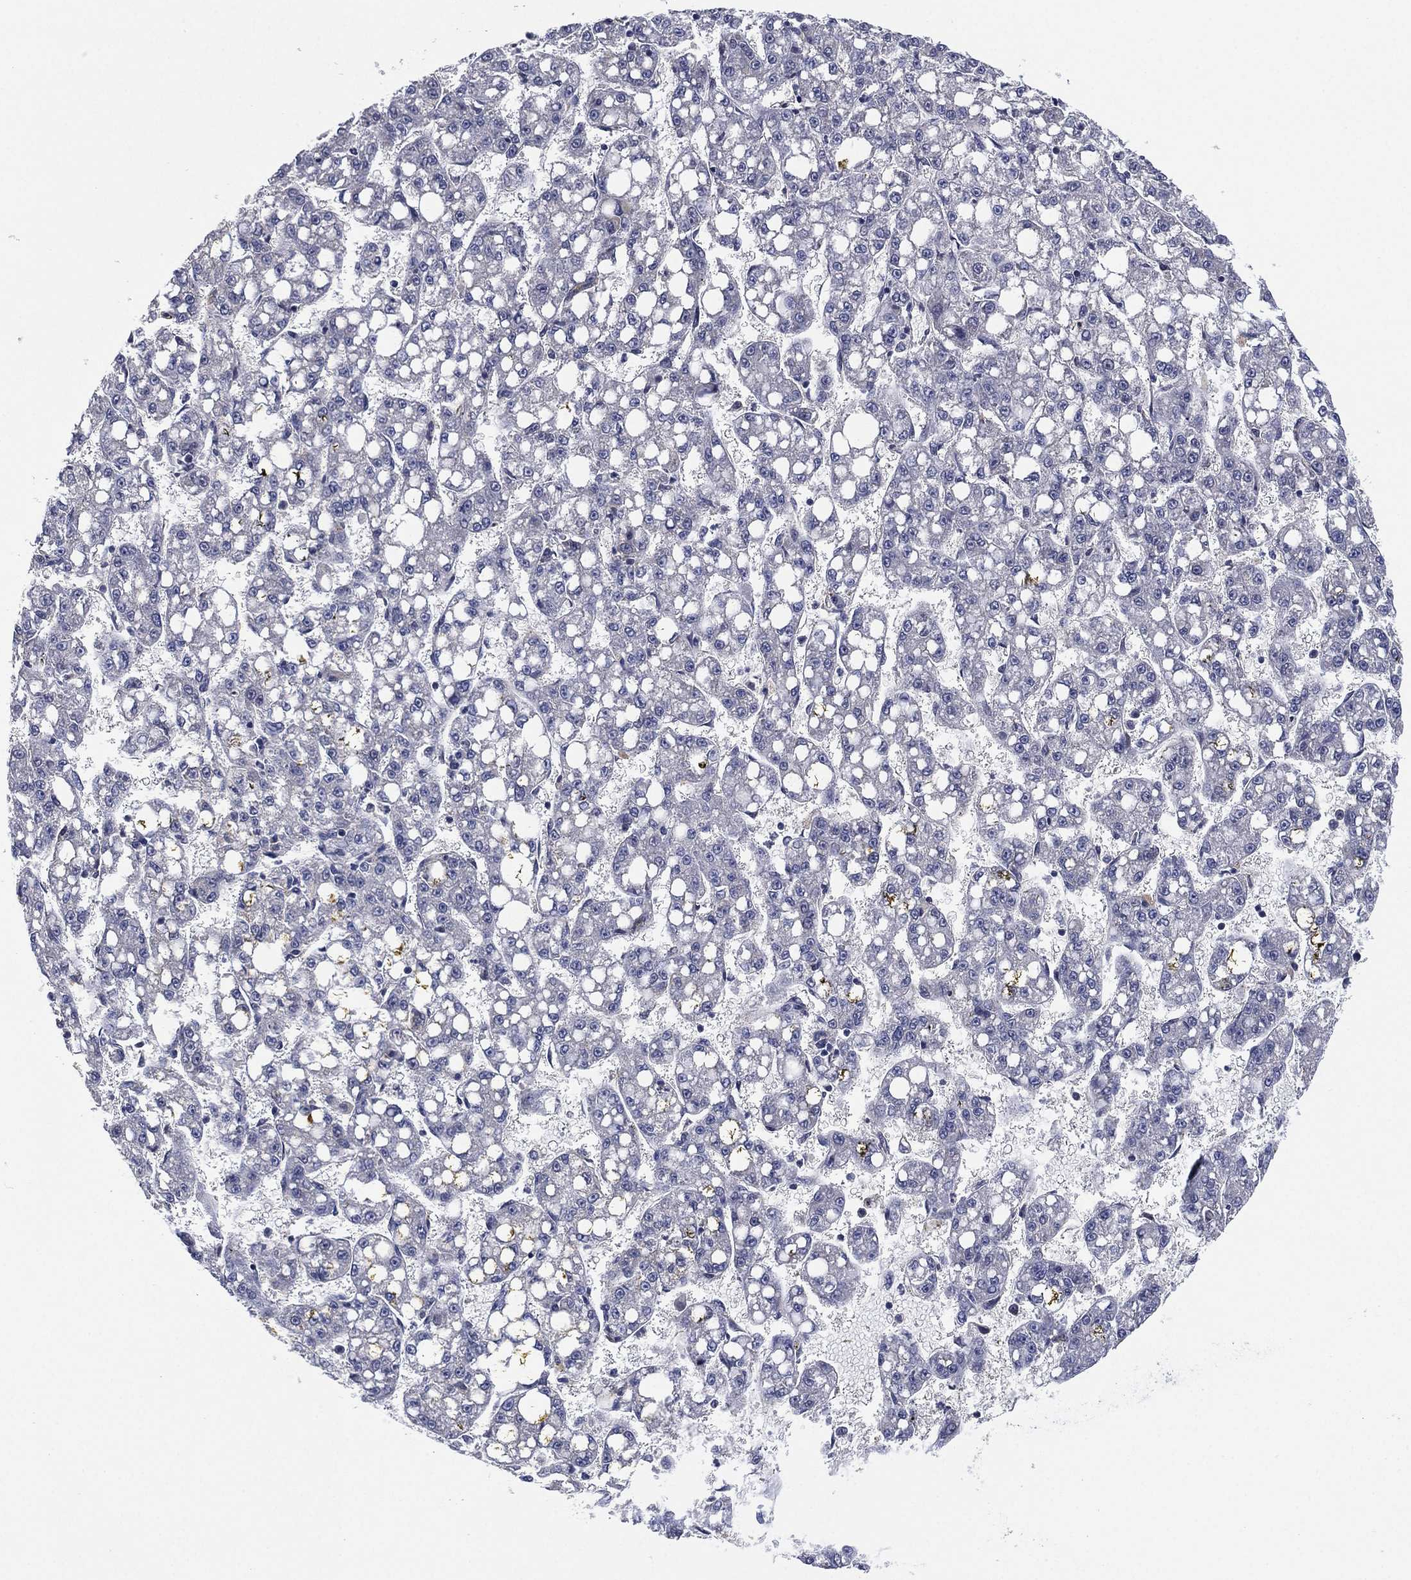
{"staining": {"intensity": "negative", "quantity": "none", "location": "none"}, "tissue": "liver cancer", "cell_type": "Tumor cells", "image_type": "cancer", "snomed": [{"axis": "morphology", "description": "Carcinoma, Hepatocellular, NOS"}, {"axis": "topography", "description": "Liver"}], "caption": "A high-resolution photomicrograph shows immunohistochemistry (IHC) staining of liver cancer, which exhibits no significant staining in tumor cells.", "gene": "SELENOO", "patient": {"sex": "female", "age": 65}}